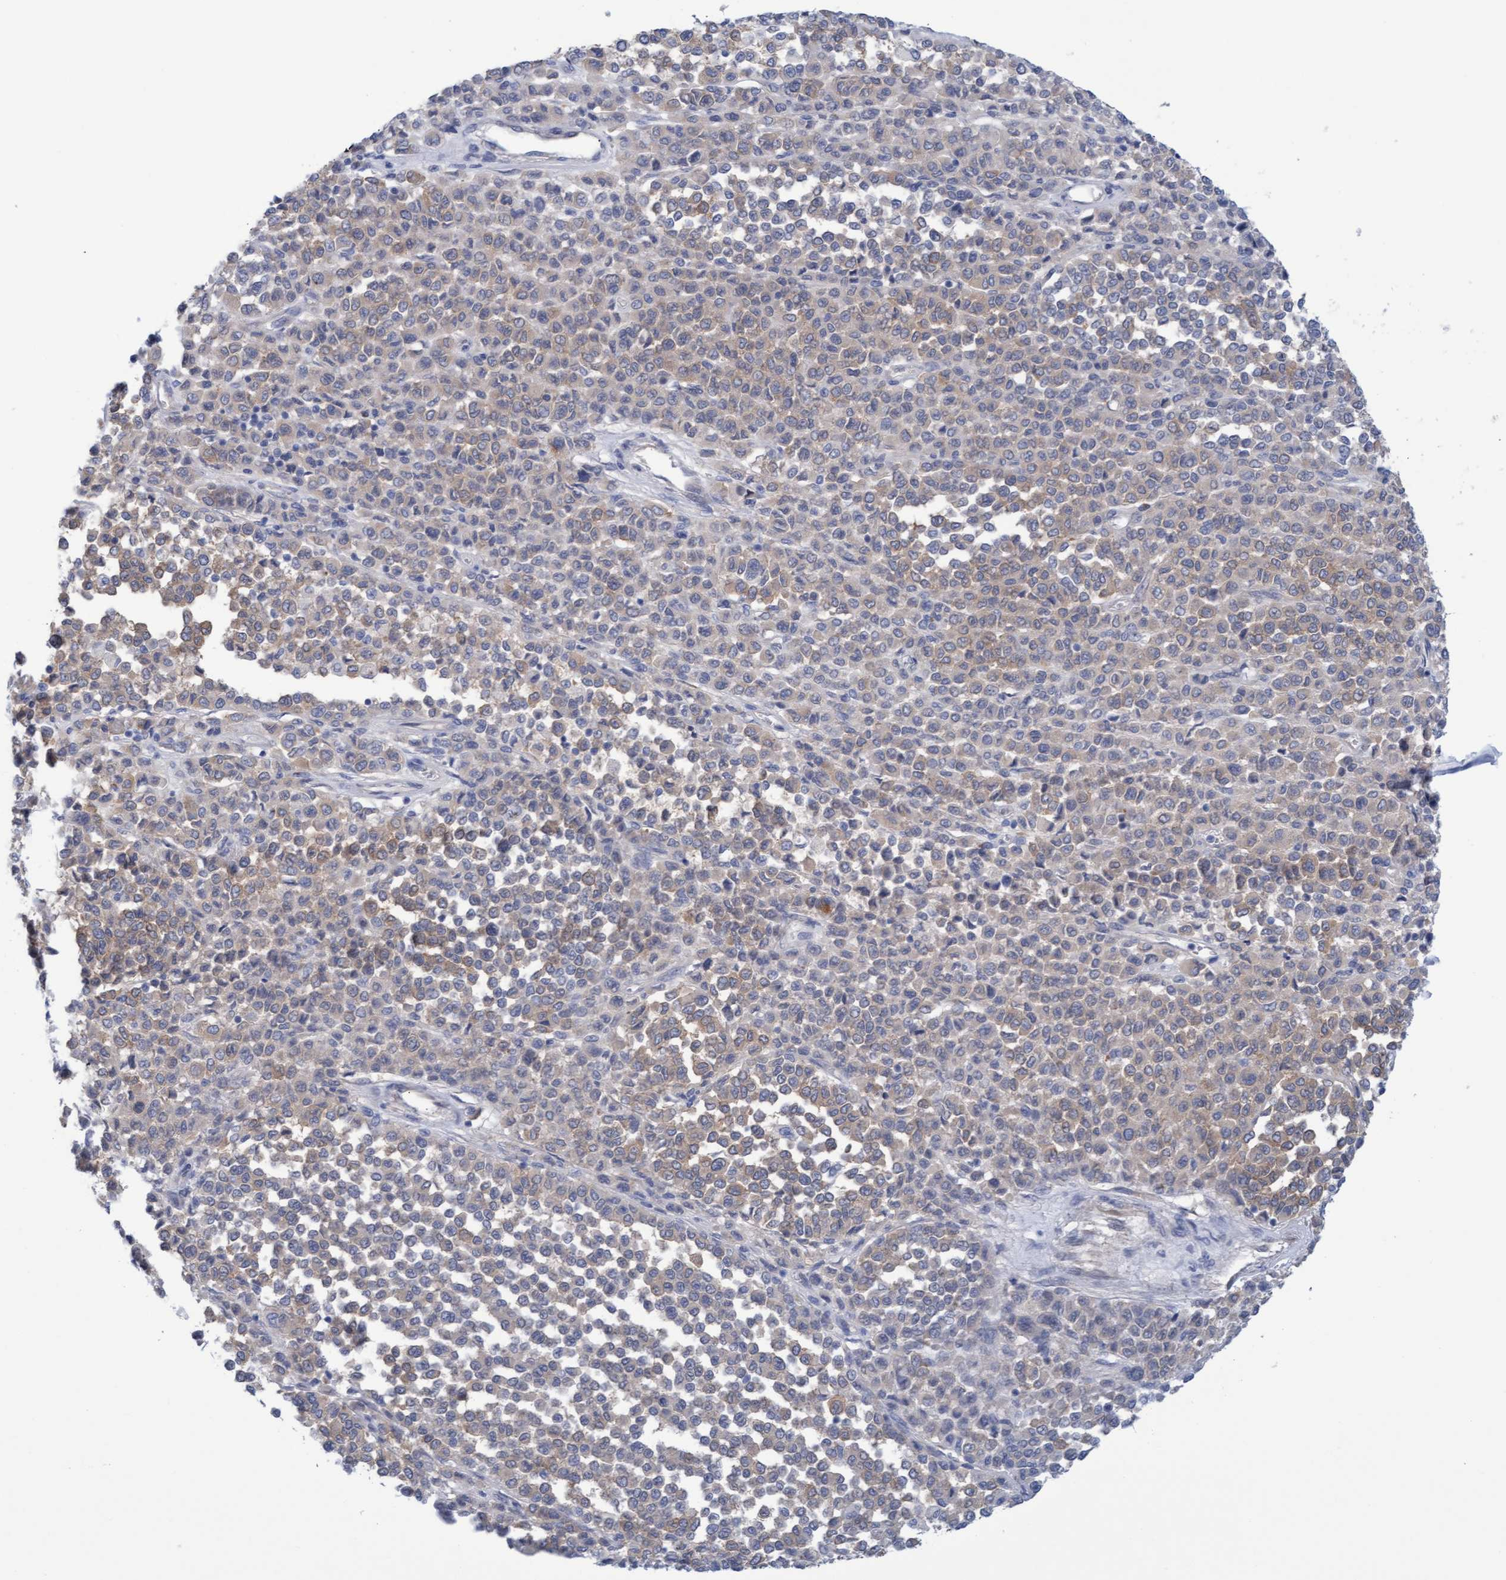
{"staining": {"intensity": "moderate", "quantity": "25%-75%", "location": "cytoplasmic/membranous"}, "tissue": "melanoma", "cell_type": "Tumor cells", "image_type": "cancer", "snomed": [{"axis": "morphology", "description": "Malignant melanoma, Metastatic site"}, {"axis": "topography", "description": "Pancreas"}], "caption": "The histopathology image shows a brown stain indicating the presence of a protein in the cytoplasmic/membranous of tumor cells in malignant melanoma (metastatic site).", "gene": "STXBP1", "patient": {"sex": "female", "age": 30}}